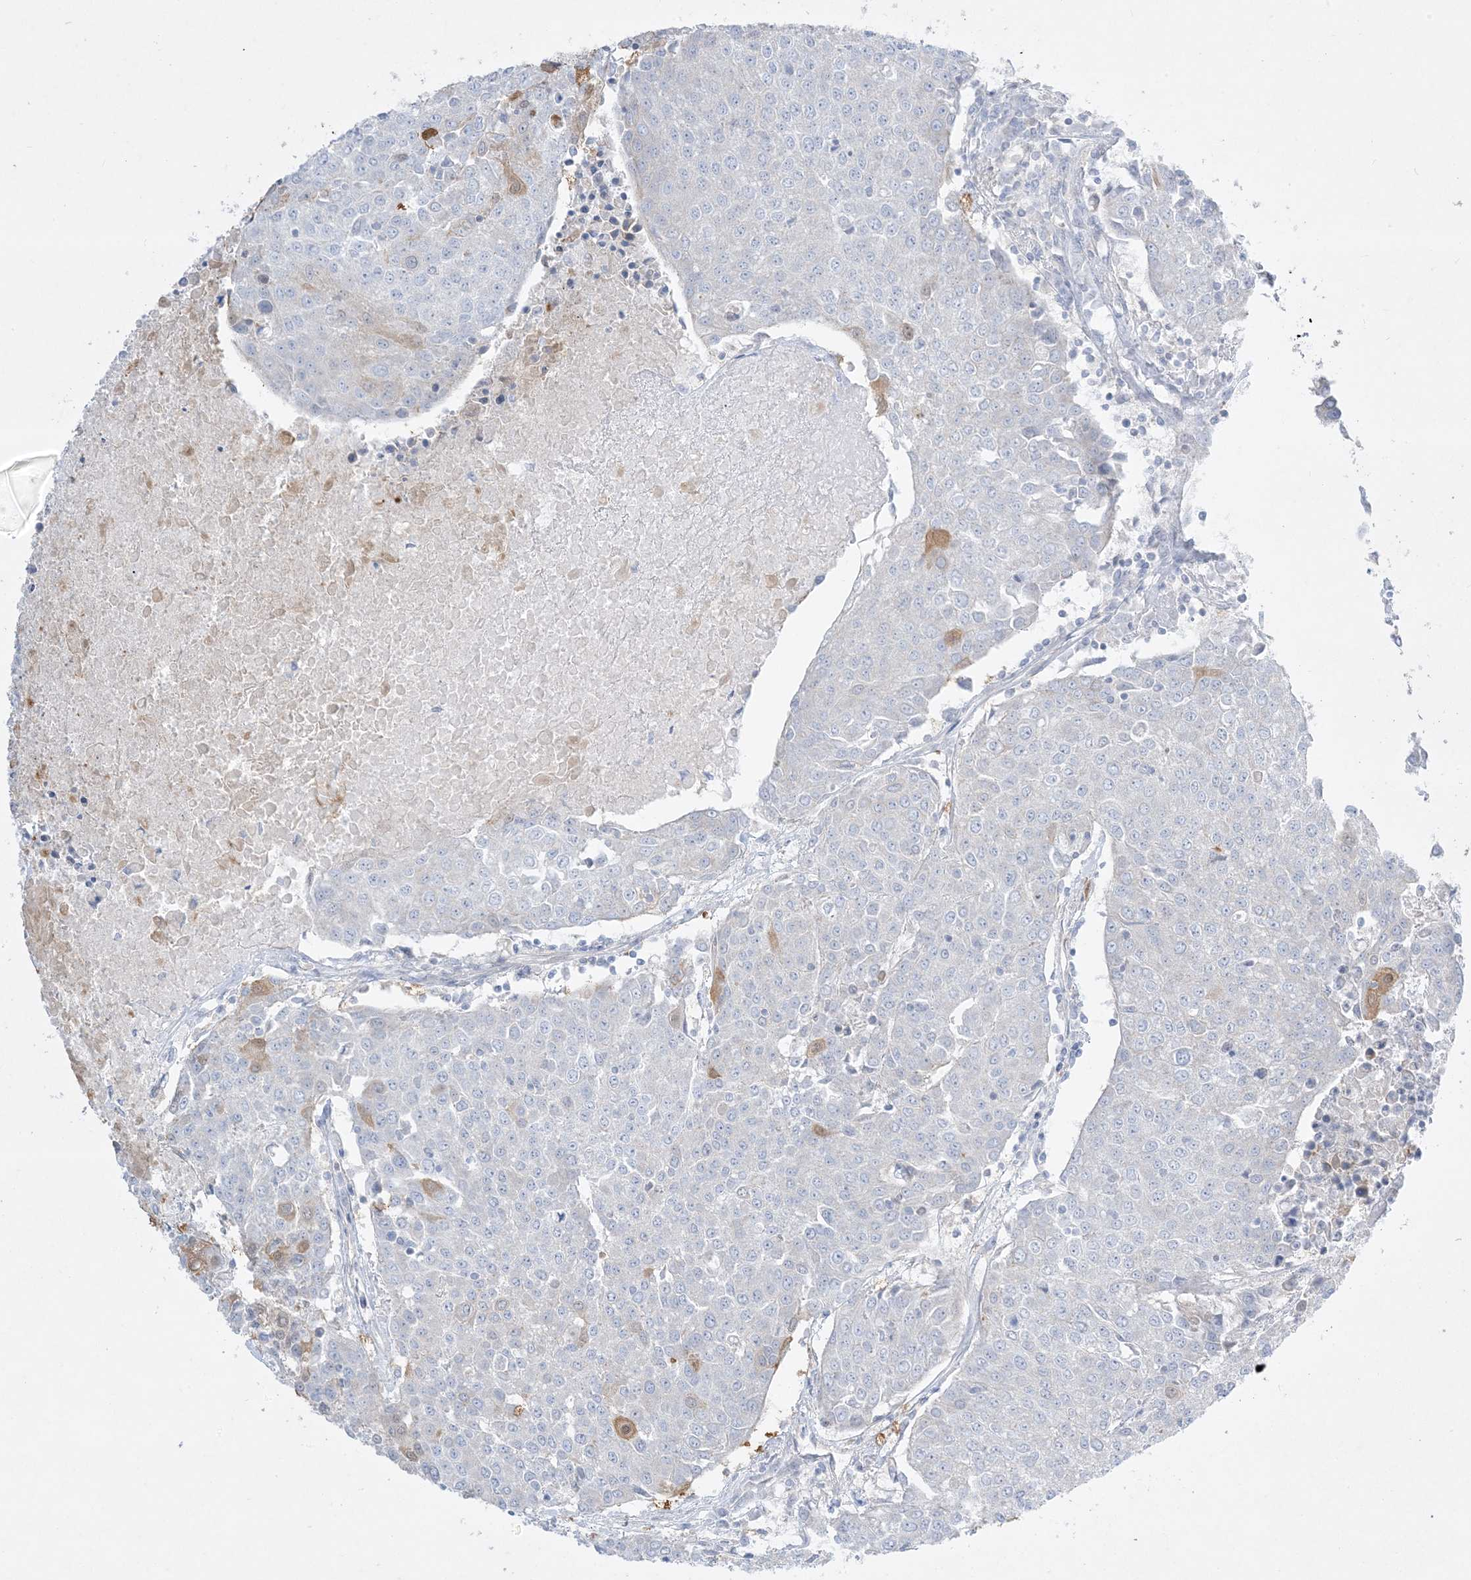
{"staining": {"intensity": "negative", "quantity": "none", "location": "none"}, "tissue": "urothelial cancer", "cell_type": "Tumor cells", "image_type": "cancer", "snomed": [{"axis": "morphology", "description": "Urothelial carcinoma, High grade"}, {"axis": "topography", "description": "Urinary bladder"}], "caption": "Protein analysis of urothelial cancer shows no significant staining in tumor cells.", "gene": "ARHGEF9", "patient": {"sex": "female", "age": 85}}